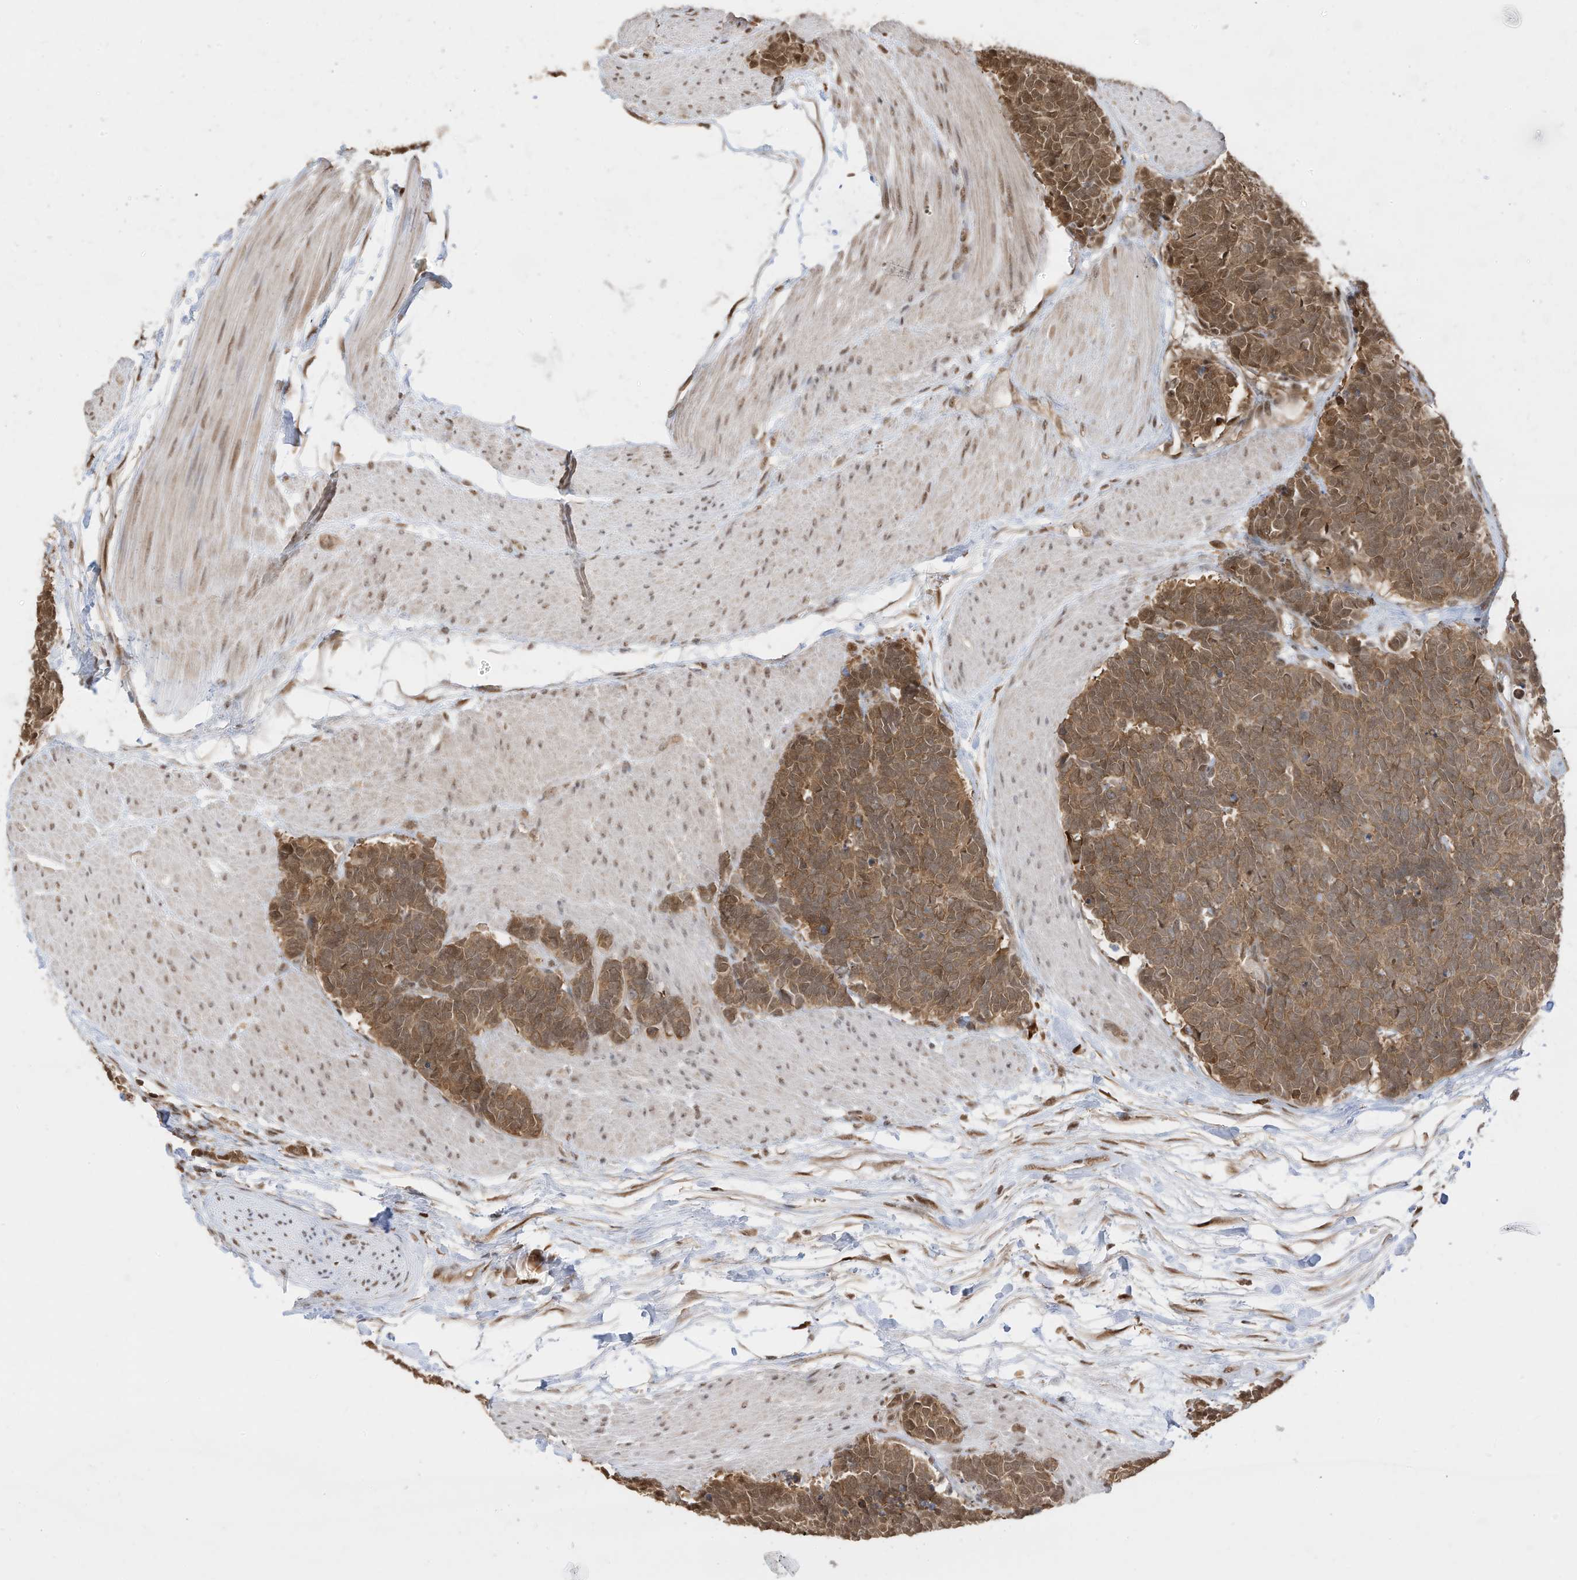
{"staining": {"intensity": "moderate", "quantity": ">75%", "location": "cytoplasmic/membranous,nuclear"}, "tissue": "carcinoid", "cell_type": "Tumor cells", "image_type": "cancer", "snomed": [{"axis": "morphology", "description": "Carcinoma, NOS"}, {"axis": "morphology", "description": "Carcinoid, malignant, NOS"}, {"axis": "topography", "description": "Urinary bladder"}], "caption": "This is an image of immunohistochemistry (IHC) staining of carcinoid, which shows moderate positivity in the cytoplasmic/membranous and nuclear of tumor cells.", "gene": "ZNF195", "patient": {"sex": "male", "age": 57}}